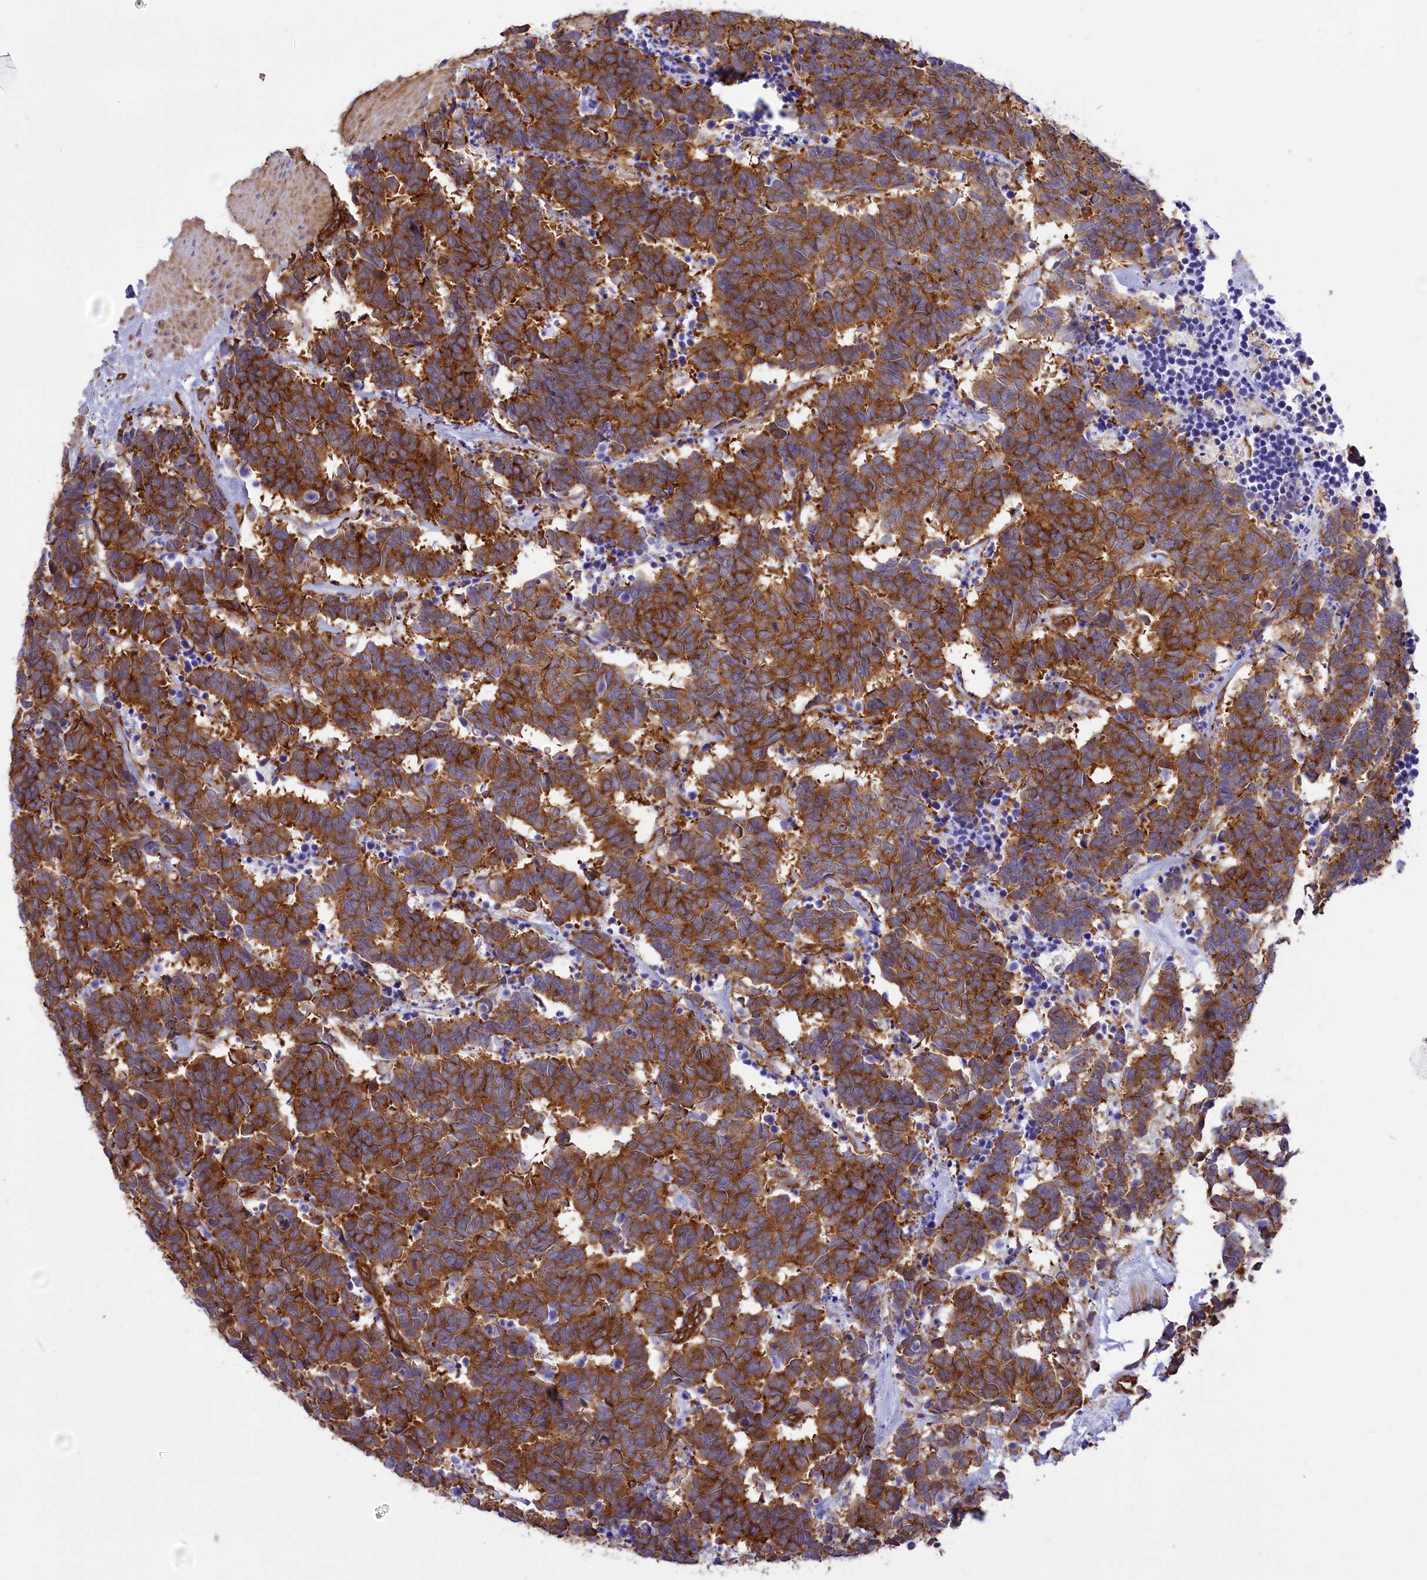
{"staining": {"intensity": "strong", "quantity": ">75%", "location": "cytoplasmic/membranous"}, "tissue": "carcinoid", "cell_type": "Tumor cells", "image_type": "cancer", "snomed": [{"axis": "morphology", "description": "Carcinoma, NOS"}, {"axis": "morphology", "description": "Carcinoid, malignant, NOS"}, {"axis": "topography", "description": "Urinary bladder"}], "caption": "Carcinoid stained with DAB immunohistochemistry demonstrates high levels of strong cytoplasmic/membranous expression in about >75% of tumor cells. (IHC, brightfield microscopy, high magnification).", "gene": "SEPTIN9", "patient": {"sex": "male", "age": 57}}